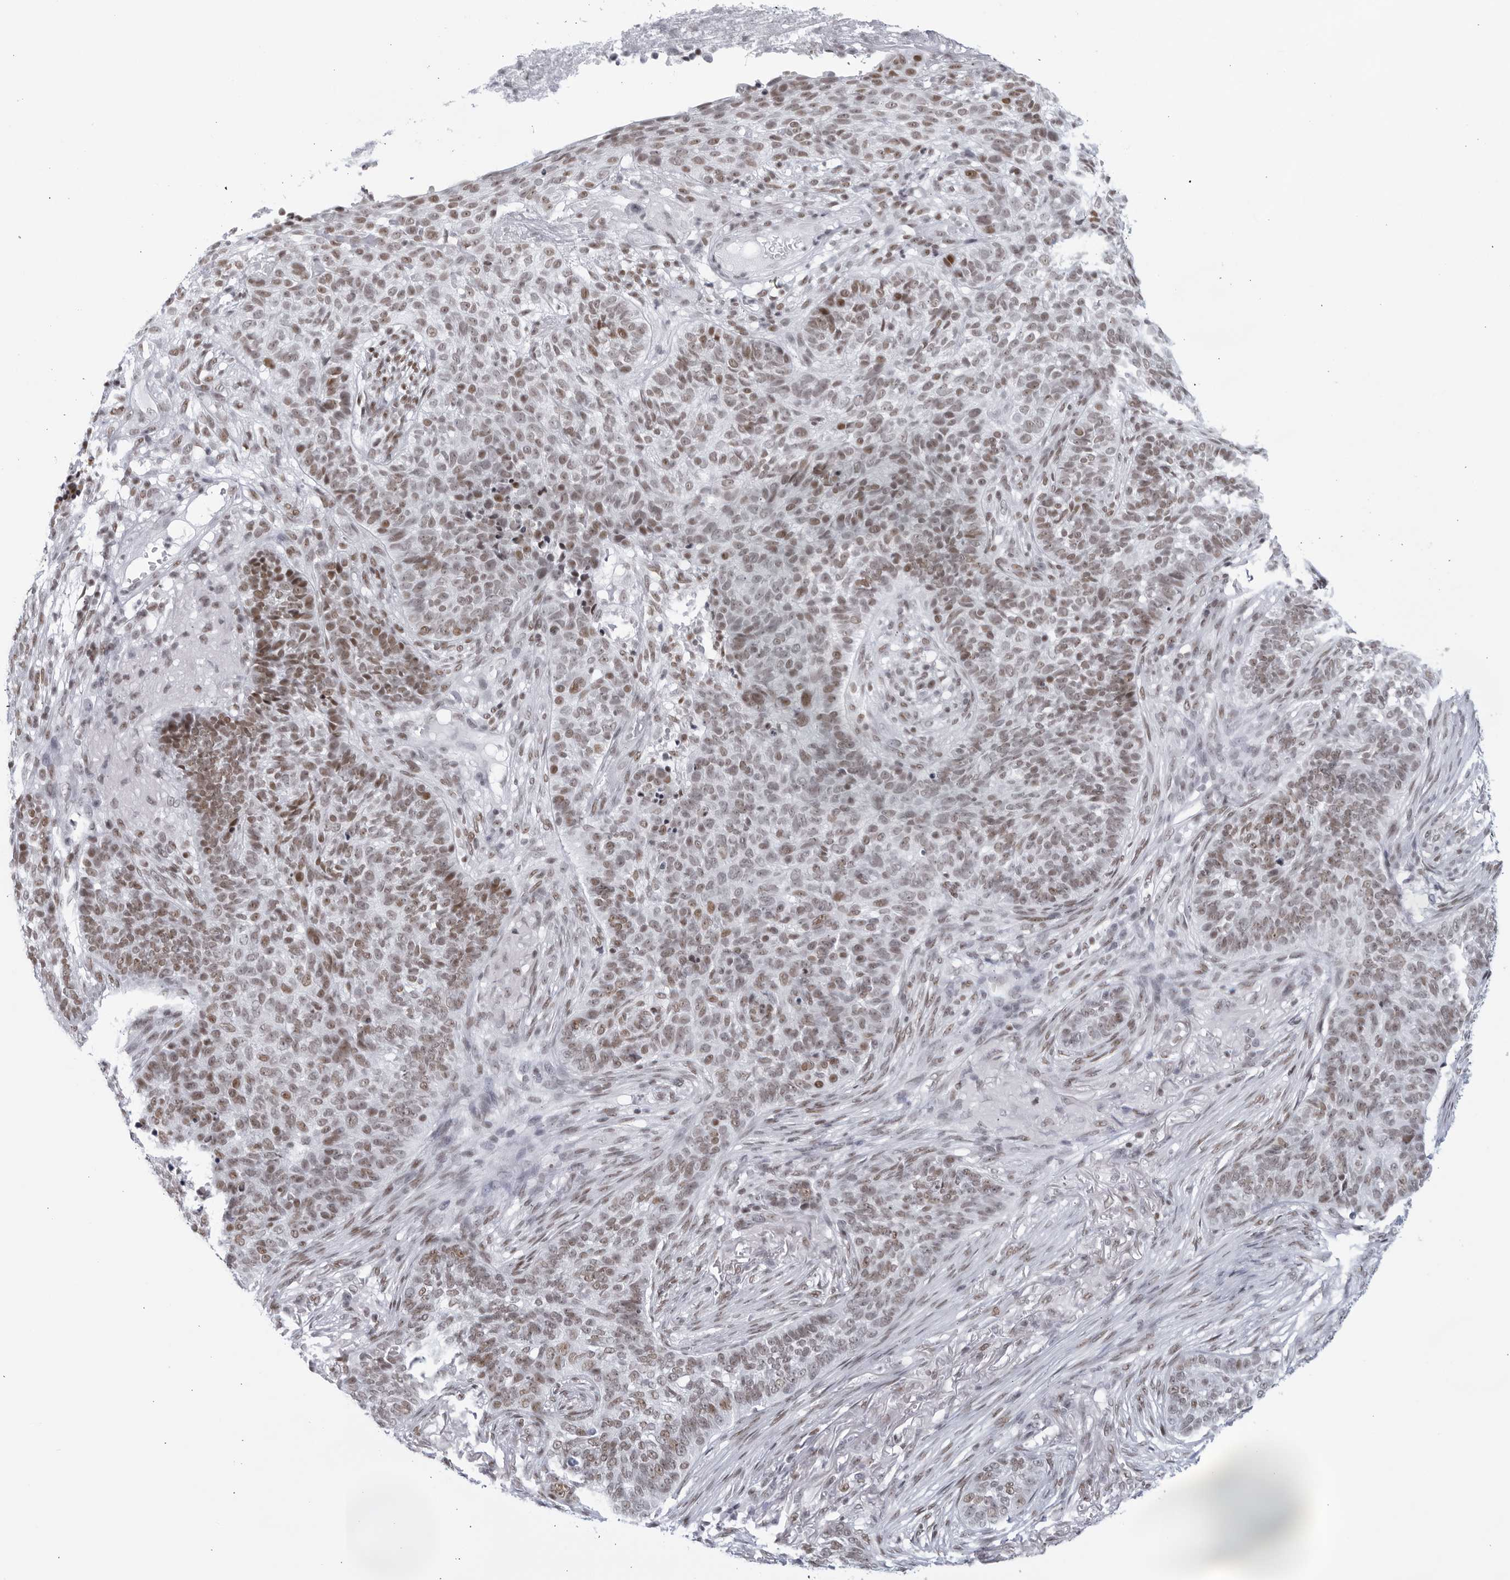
{"staining": {"intensity": "moderate", "quantity": "25%-75%", "location": "nuclear"}, "tissue": "skin cancer", "cell_type": "Tumor cells", "image_type": "cancer", "snomed": [{"axis": "morphology", "description": "Basal cell carcinoma"}, {"axis": "topography", "description": "Skin"}], "caption": "Tumor cells demonstrate medium levels of moderate nuclear expression in about 25%-75% of cells in skin cancer (basal cell carcinoma). Ihc stains the protein of interest in brown and the nuclei are stained blue.", "gene": "HP1BP3", "patient": {"sex": "male", "age": 85}}